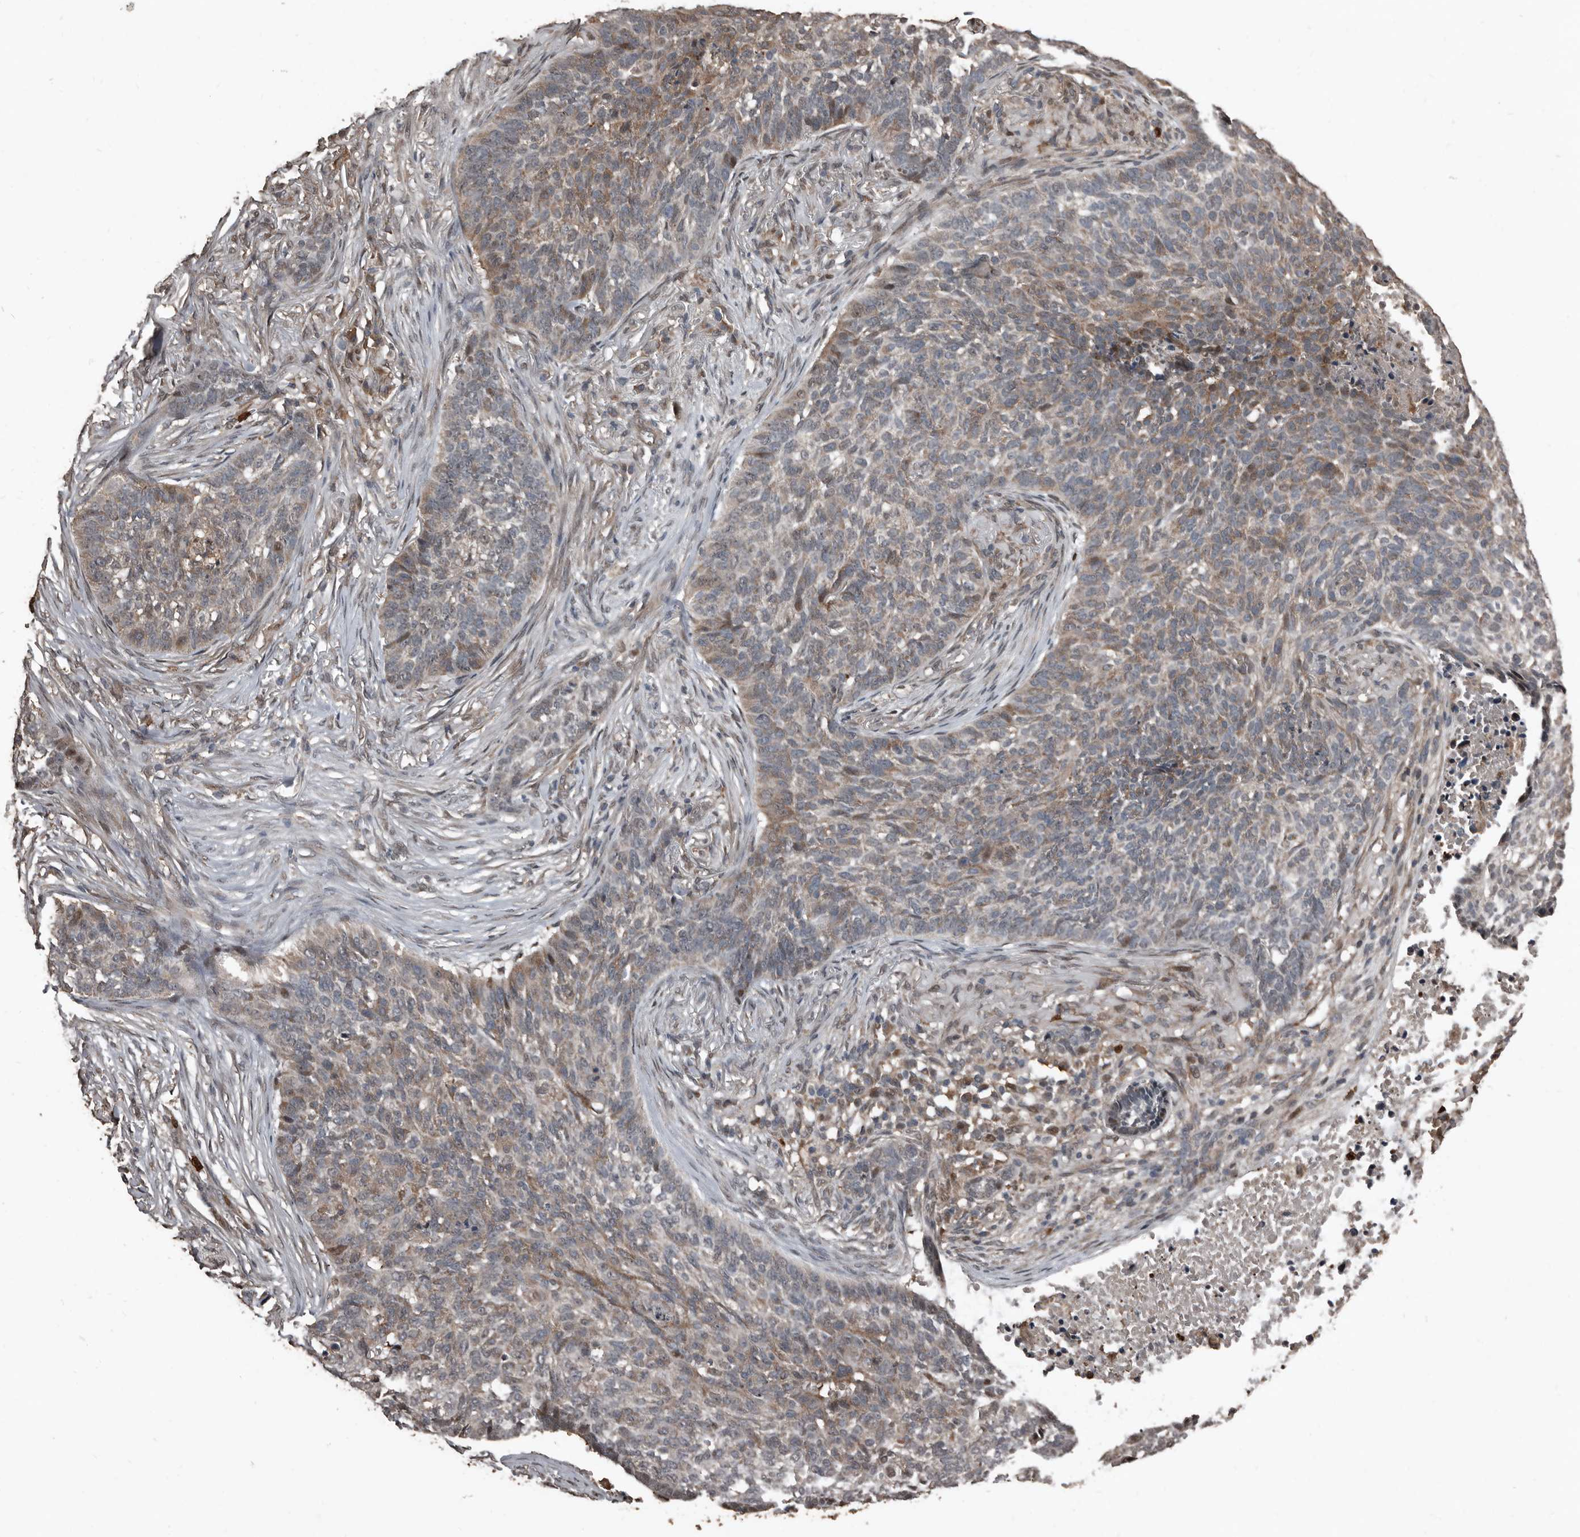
{"staining": {"intensity": "moderate", "quantity": "<25%", "location": "cytoplasmic/membranous"}, "tissue": "skin cancer", "cell_type": "Tumor cells", "image_type": "cancer", "snomed": [{"axis": "morphology", "description": "Basal cell carcinoma"}, {"axis": "topography", "description": "Skin"}], "caption": "The micrograph shows immunohistochemical staining of skin cancer. There is moderate cytoplasmic/membranous expression is appreciated in about <25% of tumor cells.", "gene": "FSBP", "patient": {"sex": "male", "age": 85}}